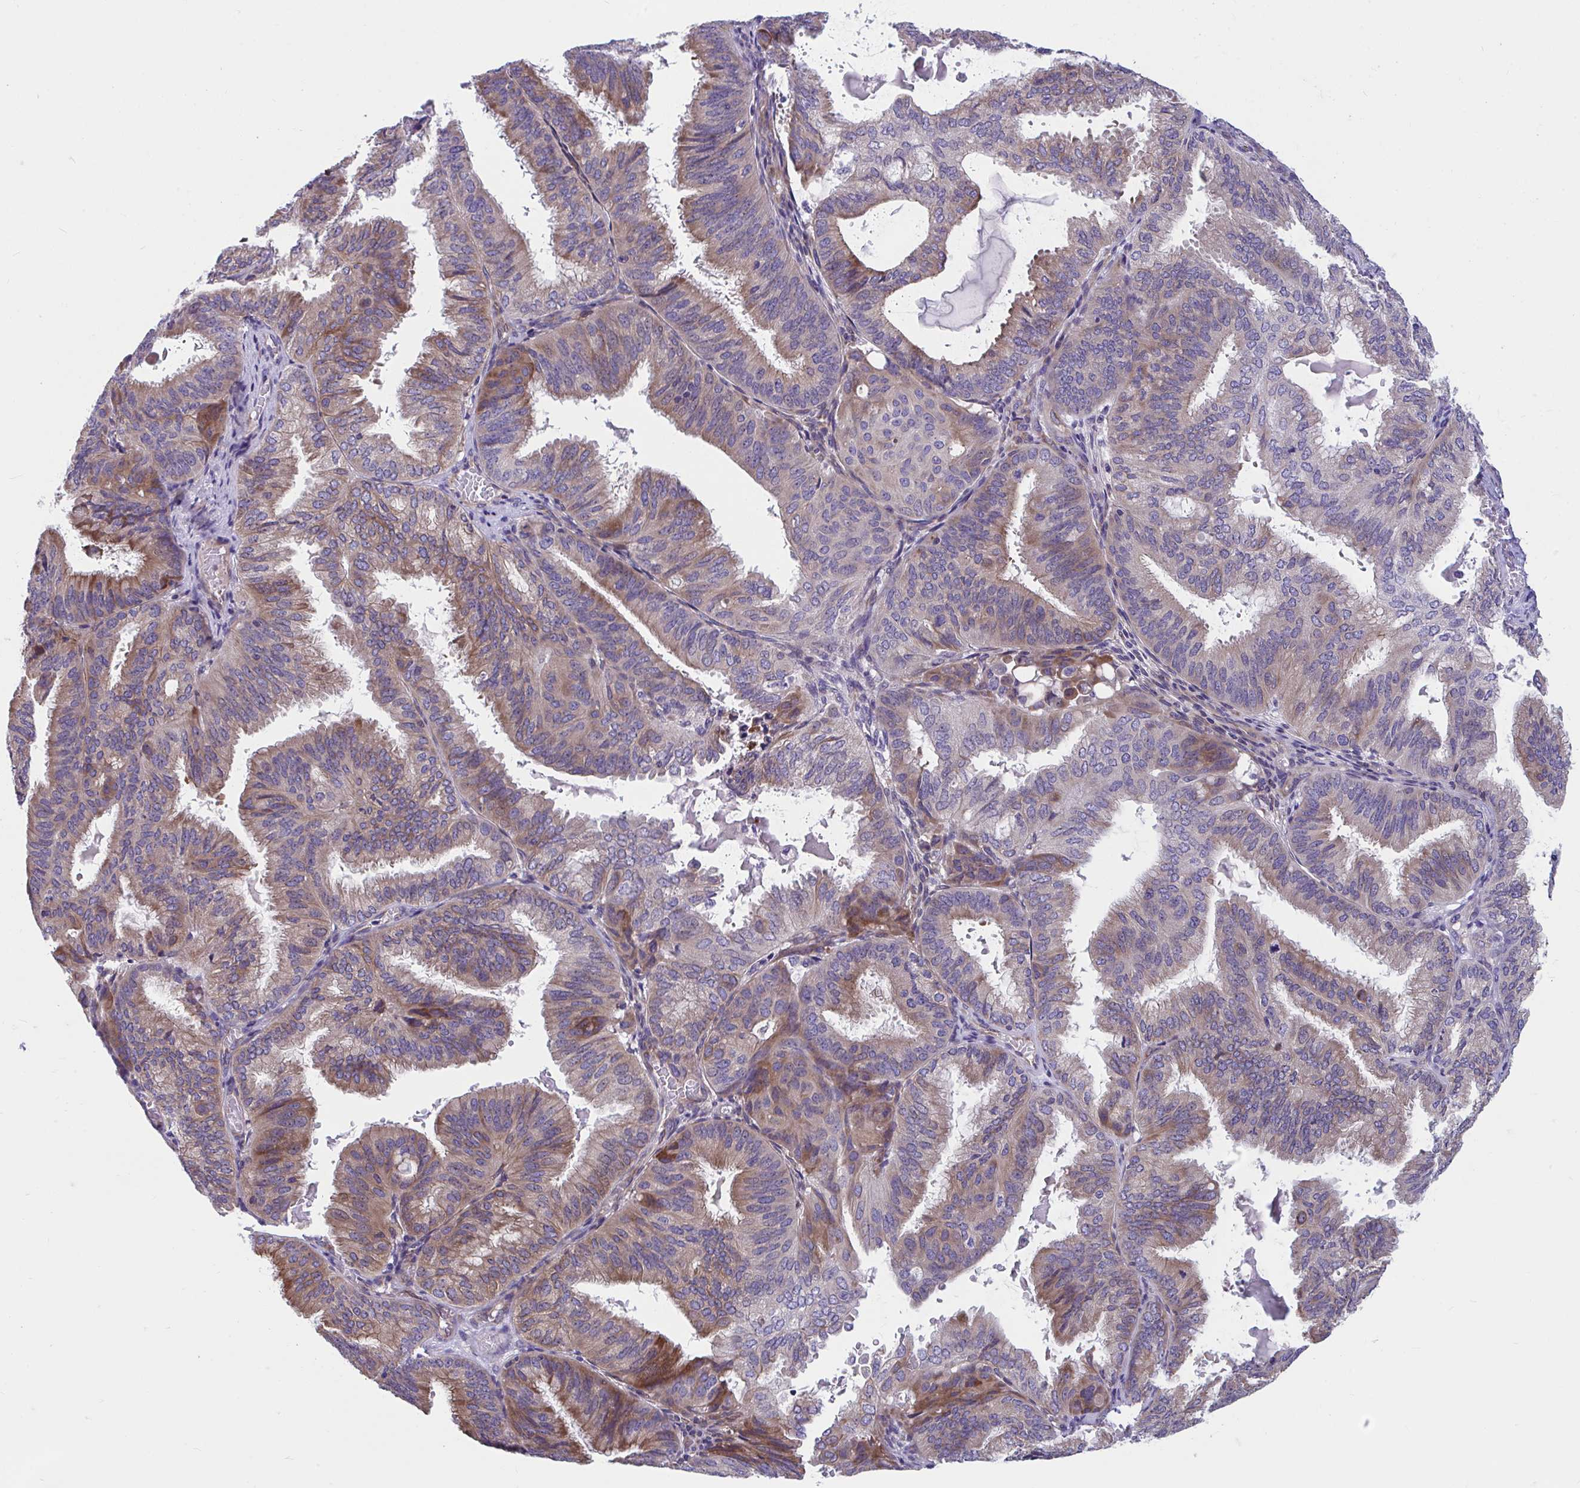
{"staining": {"intensity": "moderate", "quantity": "25%-75%", "location": "cytoplasmic/membranous"}, "tissue": "endometrial cancer", "cell_type": "Tumor cells", "image_type": "cancer", "snomed": [{"axis": "morphology", "description": "Adenocarcinoma, NOS"}, {"axis": "topography", "description": "Endometrium"}], "caption": "IHC of endometrial cancer (adenocarcinoma) reveals medium levels of moderate cytoplasmic/membranous expression in approximately 25%-75% of tumor cells. The staining was performed using DAB, with brown indicating positive protein expression. Nuclei are stained blue with hematoxylin.", "gene": "WBP1", "patient": {"sex": "female", "age": 49}}